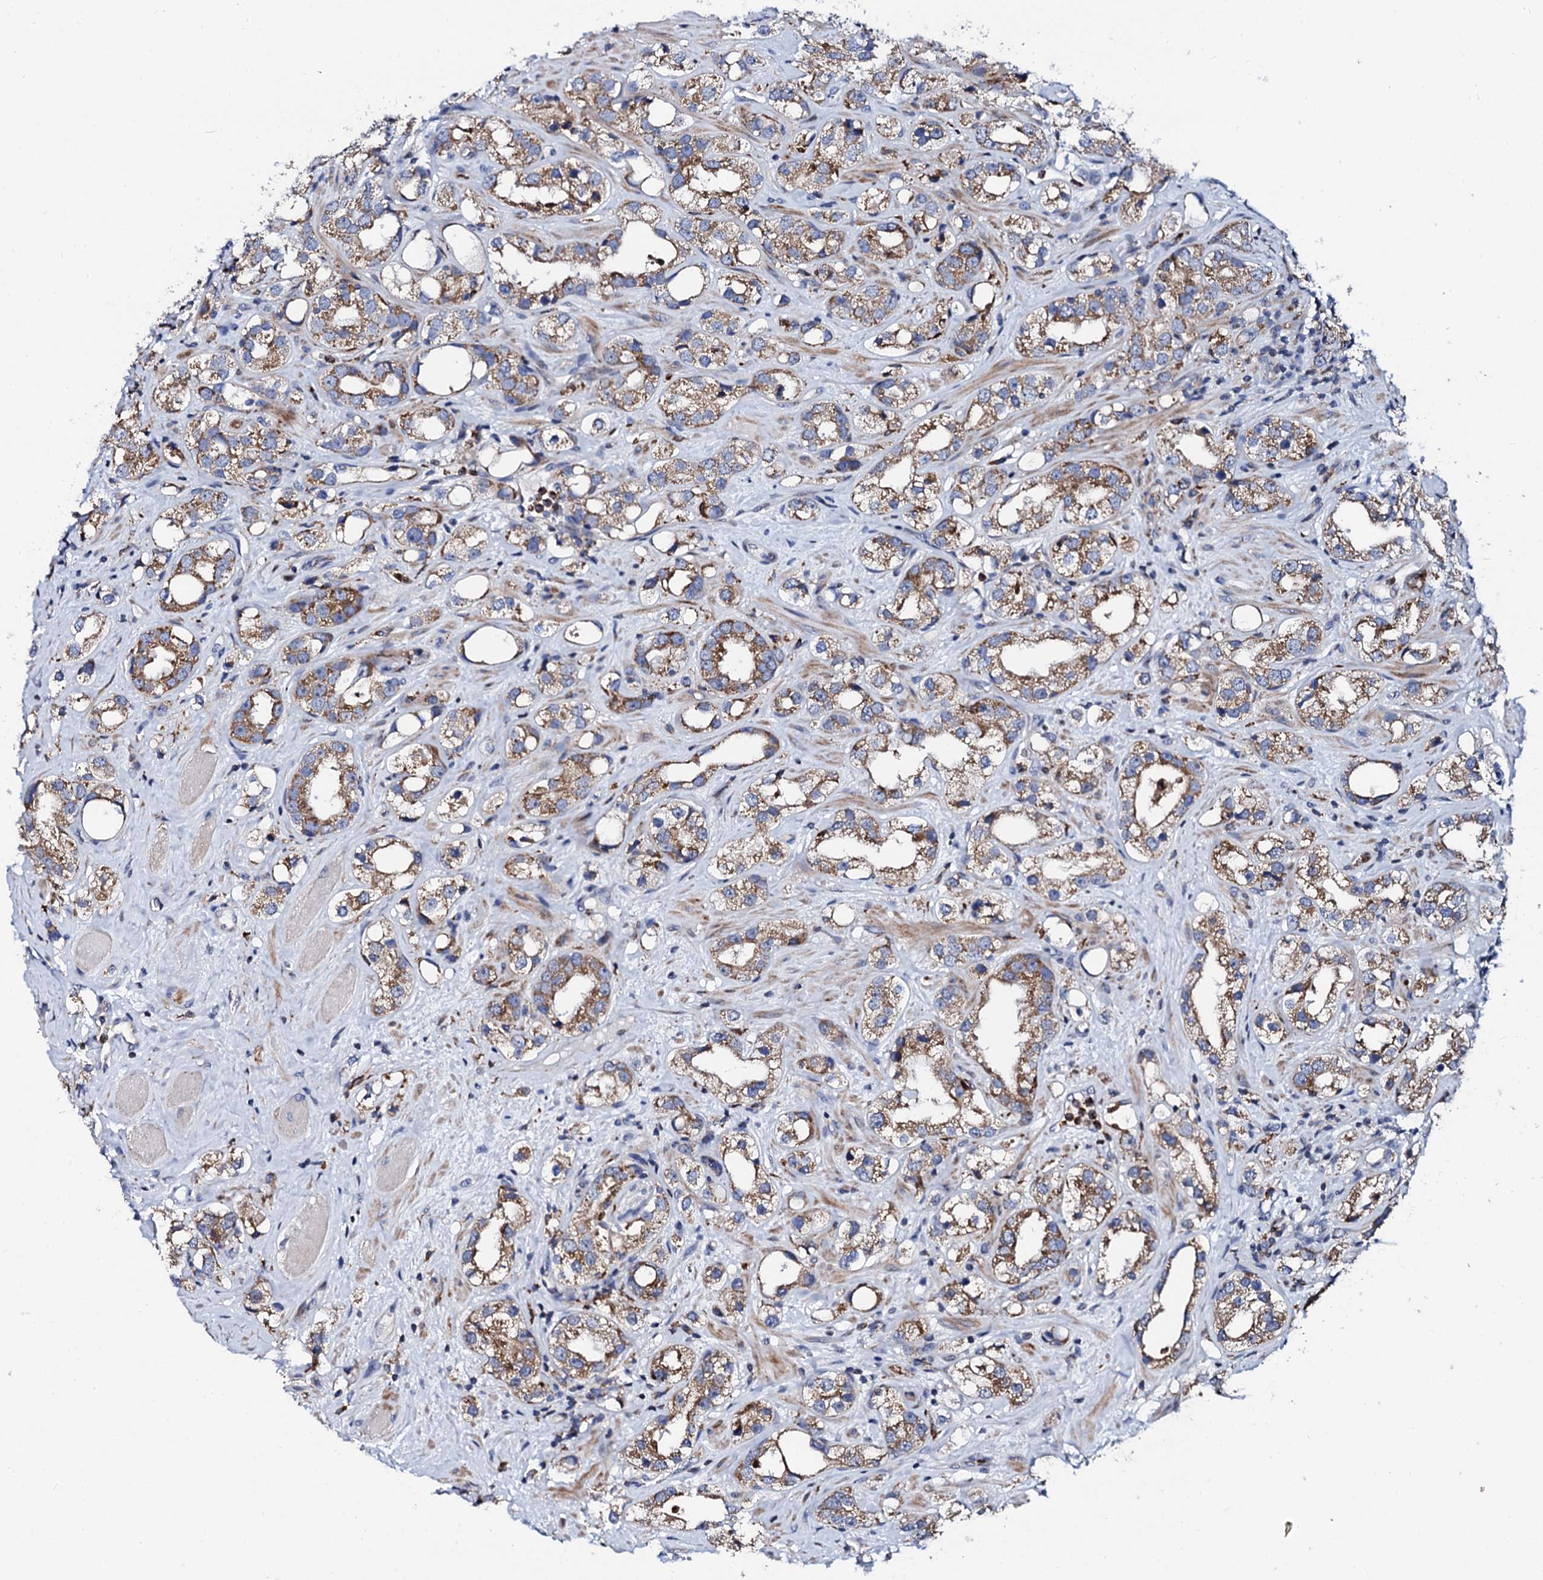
{"staining": {"intensity": "moderate", "quantity": ">75%", "location": "cytoplasmic/membranous"}, "tissue": "prostate cancer", "cell_type": "Tumor cells", "image_type": "cancer", "snomed": [{"axis": "morphology", "description": "Adenocarcinoma, NOS"}, {"axis": "topography", "description": "Prostate"}], "caption": "Brown immunohistochemical staining in prostate adenocarcinoma displays moderate cytoplasmic/membranous expression in about >75% of tumor cells.", "gene": "TCIRG1", "patient": {"sex": "male", "age": 79}}